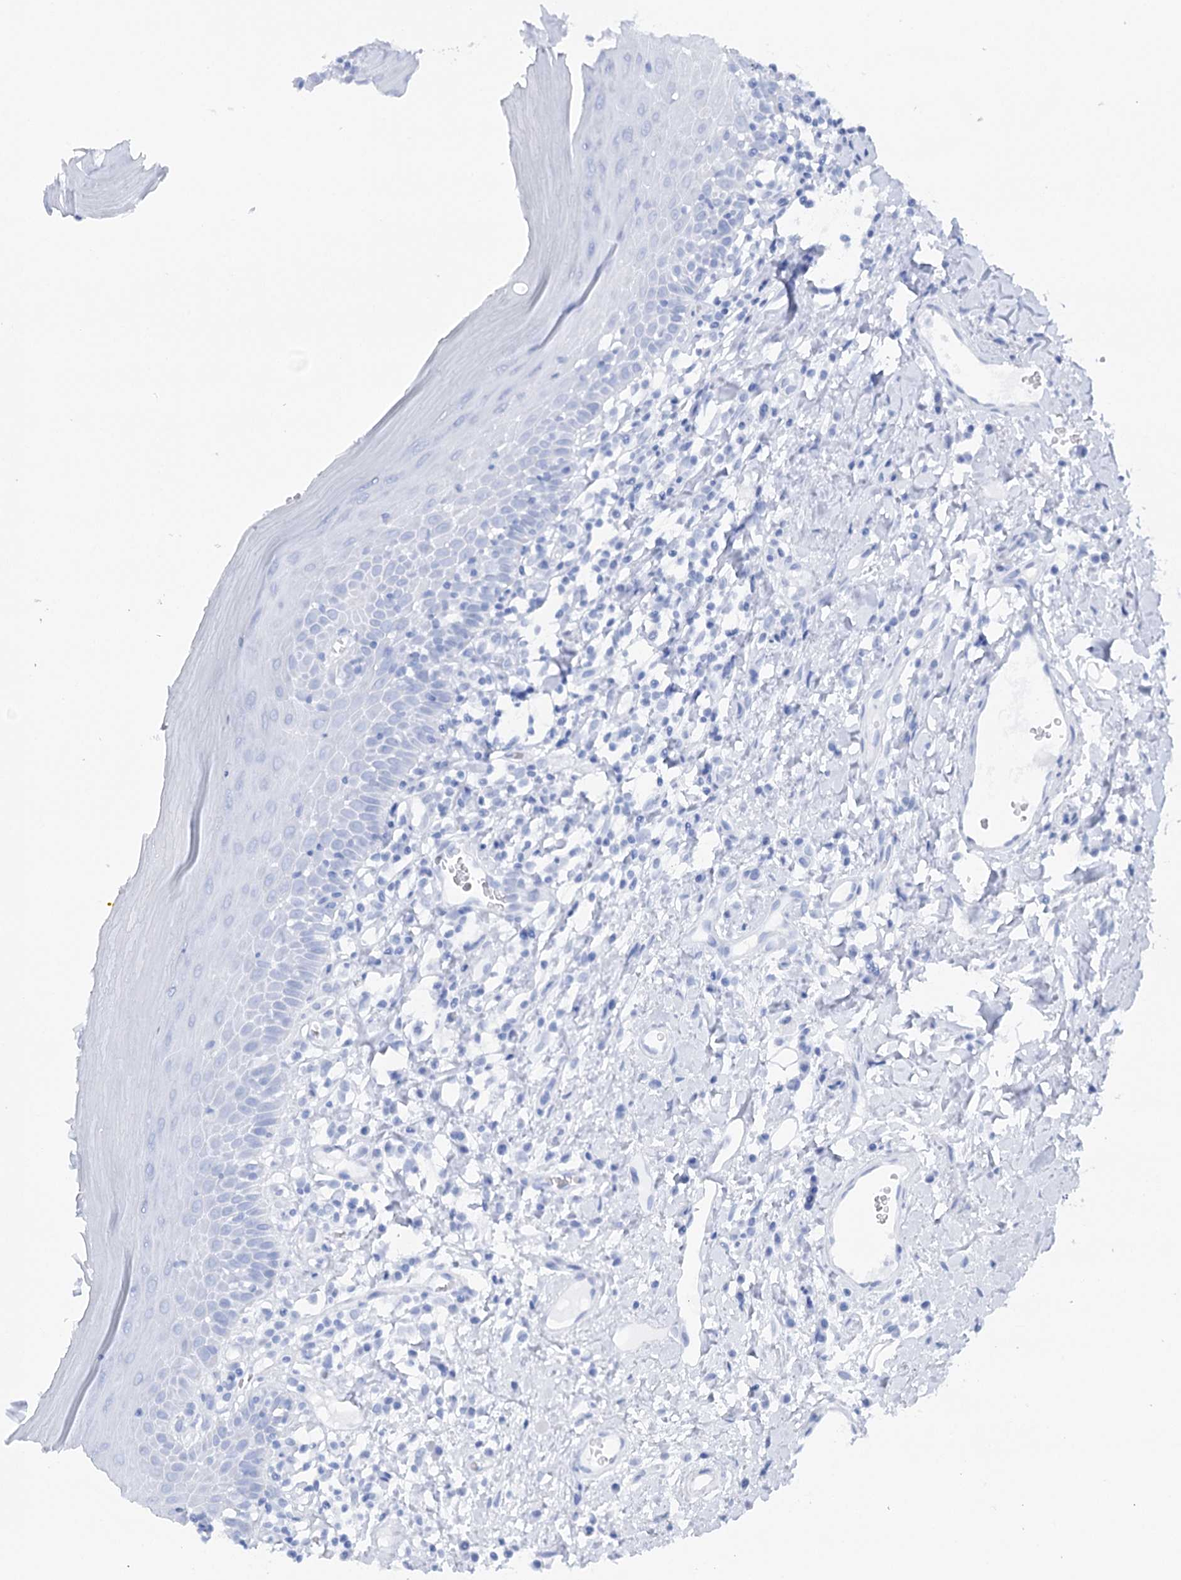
{"staining": {"intensity": "negative", "quantity": "none", "location": "none"}, "tissue": "oral mucosa", "cell_type": "Squamous epithelial cells", "image_type": "normal", "snomed": [{"axis": "morphology", "description": "Normal tissue, NOS"}, {"axis": "topography", "description": "Oral tissue"}], "caption": "An image of oral mucosa stained for a protein reveals no brown staining in squamous epithelial cells.", "gene": "CSN3", "patient": {"sex": "male", "age": 82}}